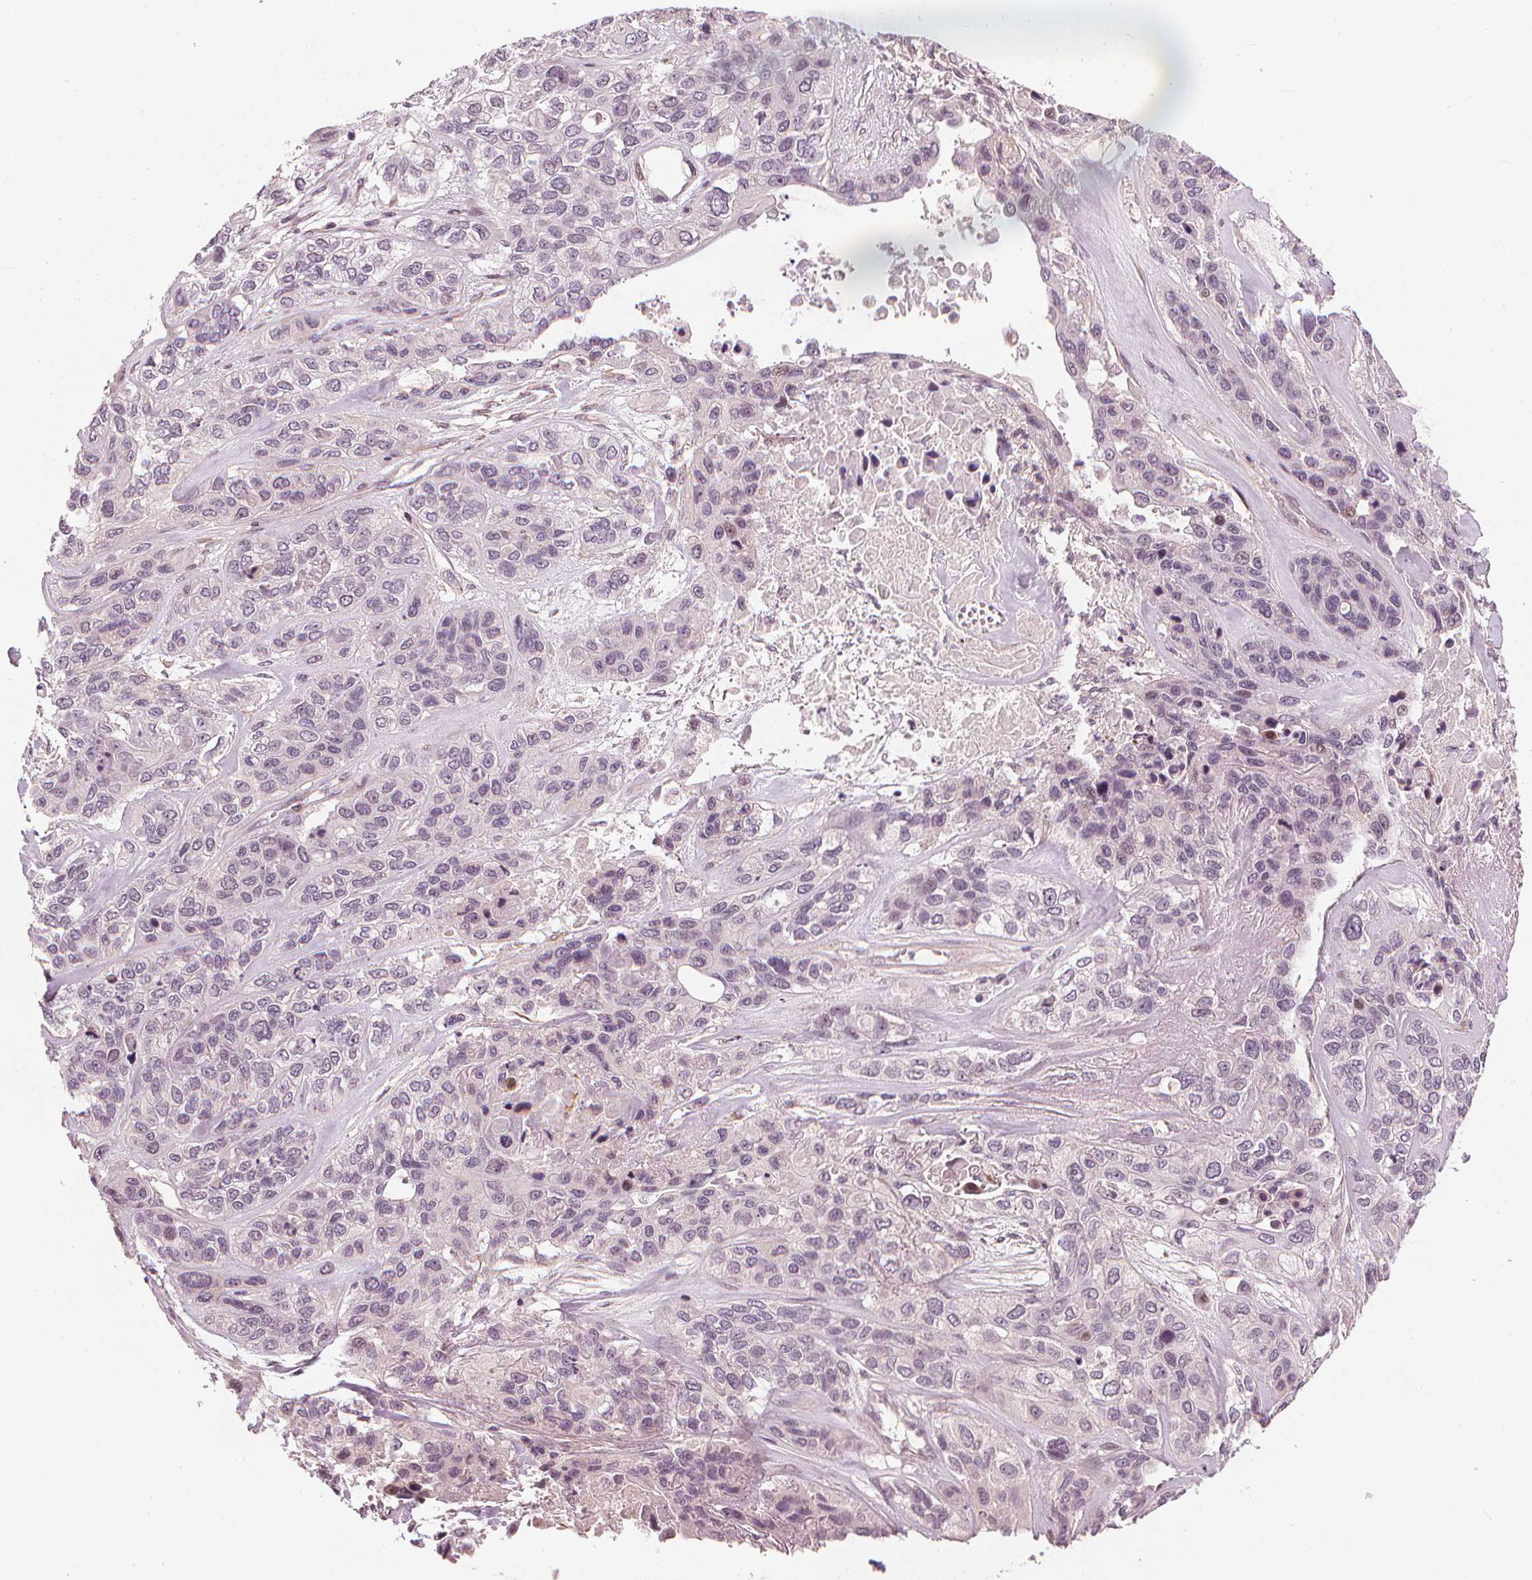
{"staining": {"intensity": "negative", "quantity": "none", "location": "none"}, "tissue": "lung cancer", "cell_type": "Tumor cells", "image_type": "cancer", "snomed": [{"axis": "morphology", "description": "Squamous cell carcinoma, NOS"}, {"axis": "topography", "description": "Lung"}], "caption": "The micrograph exhibits no significant expression in tumor cells of lung squamous cell carcinoma.", "gene": "SLC34A1", "patient": {"sex": "female", "age": 70}}